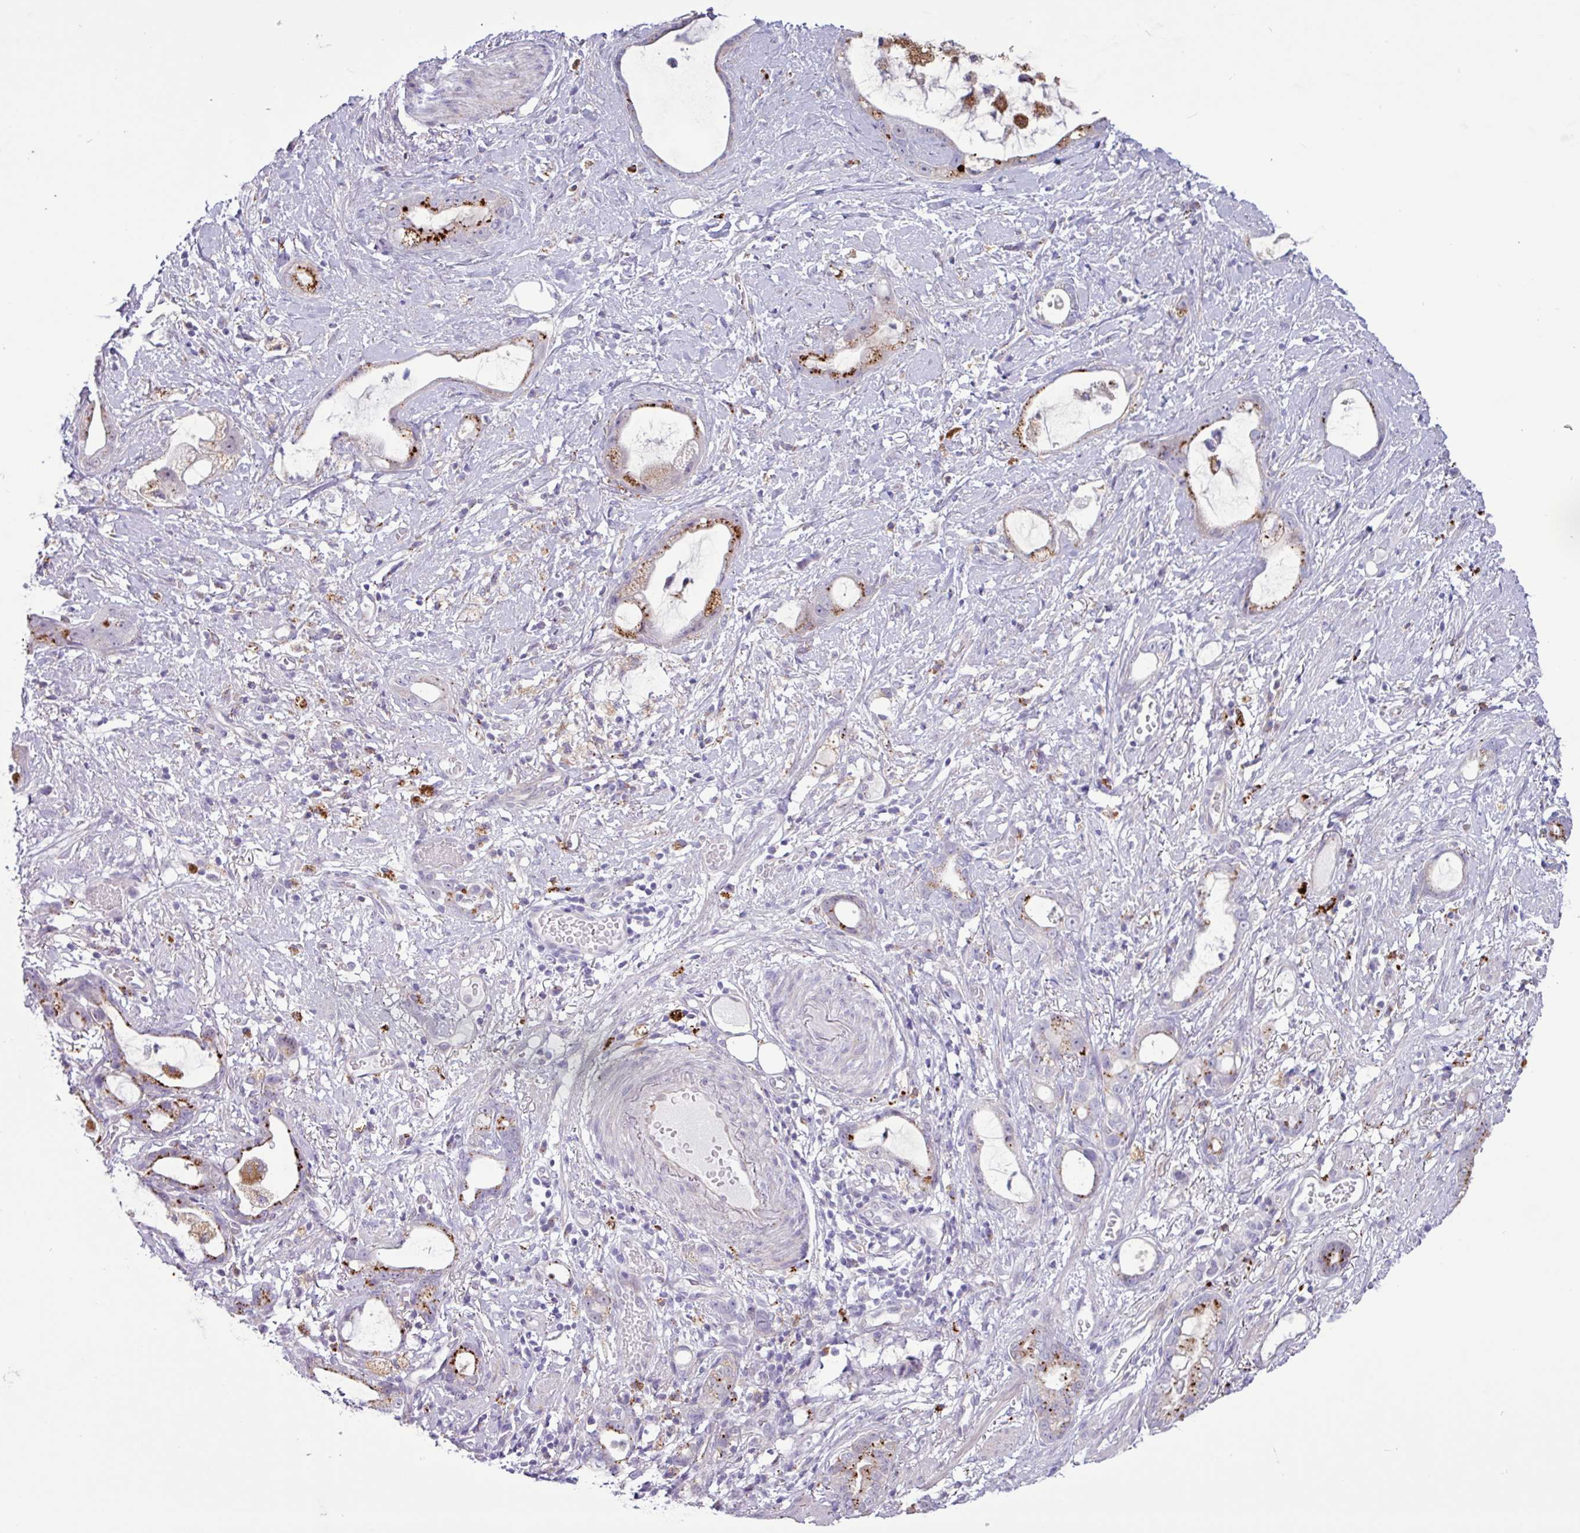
{"staining": {"intensity": "moderate", "quantity": ">75%", "location": "cytoplasmic/membranous"}, "tissue": "stomach cancer", "cell_type": "Tumor cells", "image_type": "cancer", "snomed": [{"axis": "morphology", "description": "Adenocarcinoma, NOS"}, {"axis": "topography", "description": "Stomach"}], "caption": "Tumor cells show medium levels of moderate cytoplasmic/membranous expression in about >75% of cells in stomach cancer (adenocarcinoma). Using DAB (3,3'-diaminobenzidine) (brown) and hematoxylin (blue) stains, captured at high magnification using brightfield microscopy.", "gene": "AMIGO2", "patient": {"sex": "male", "age": 55}}